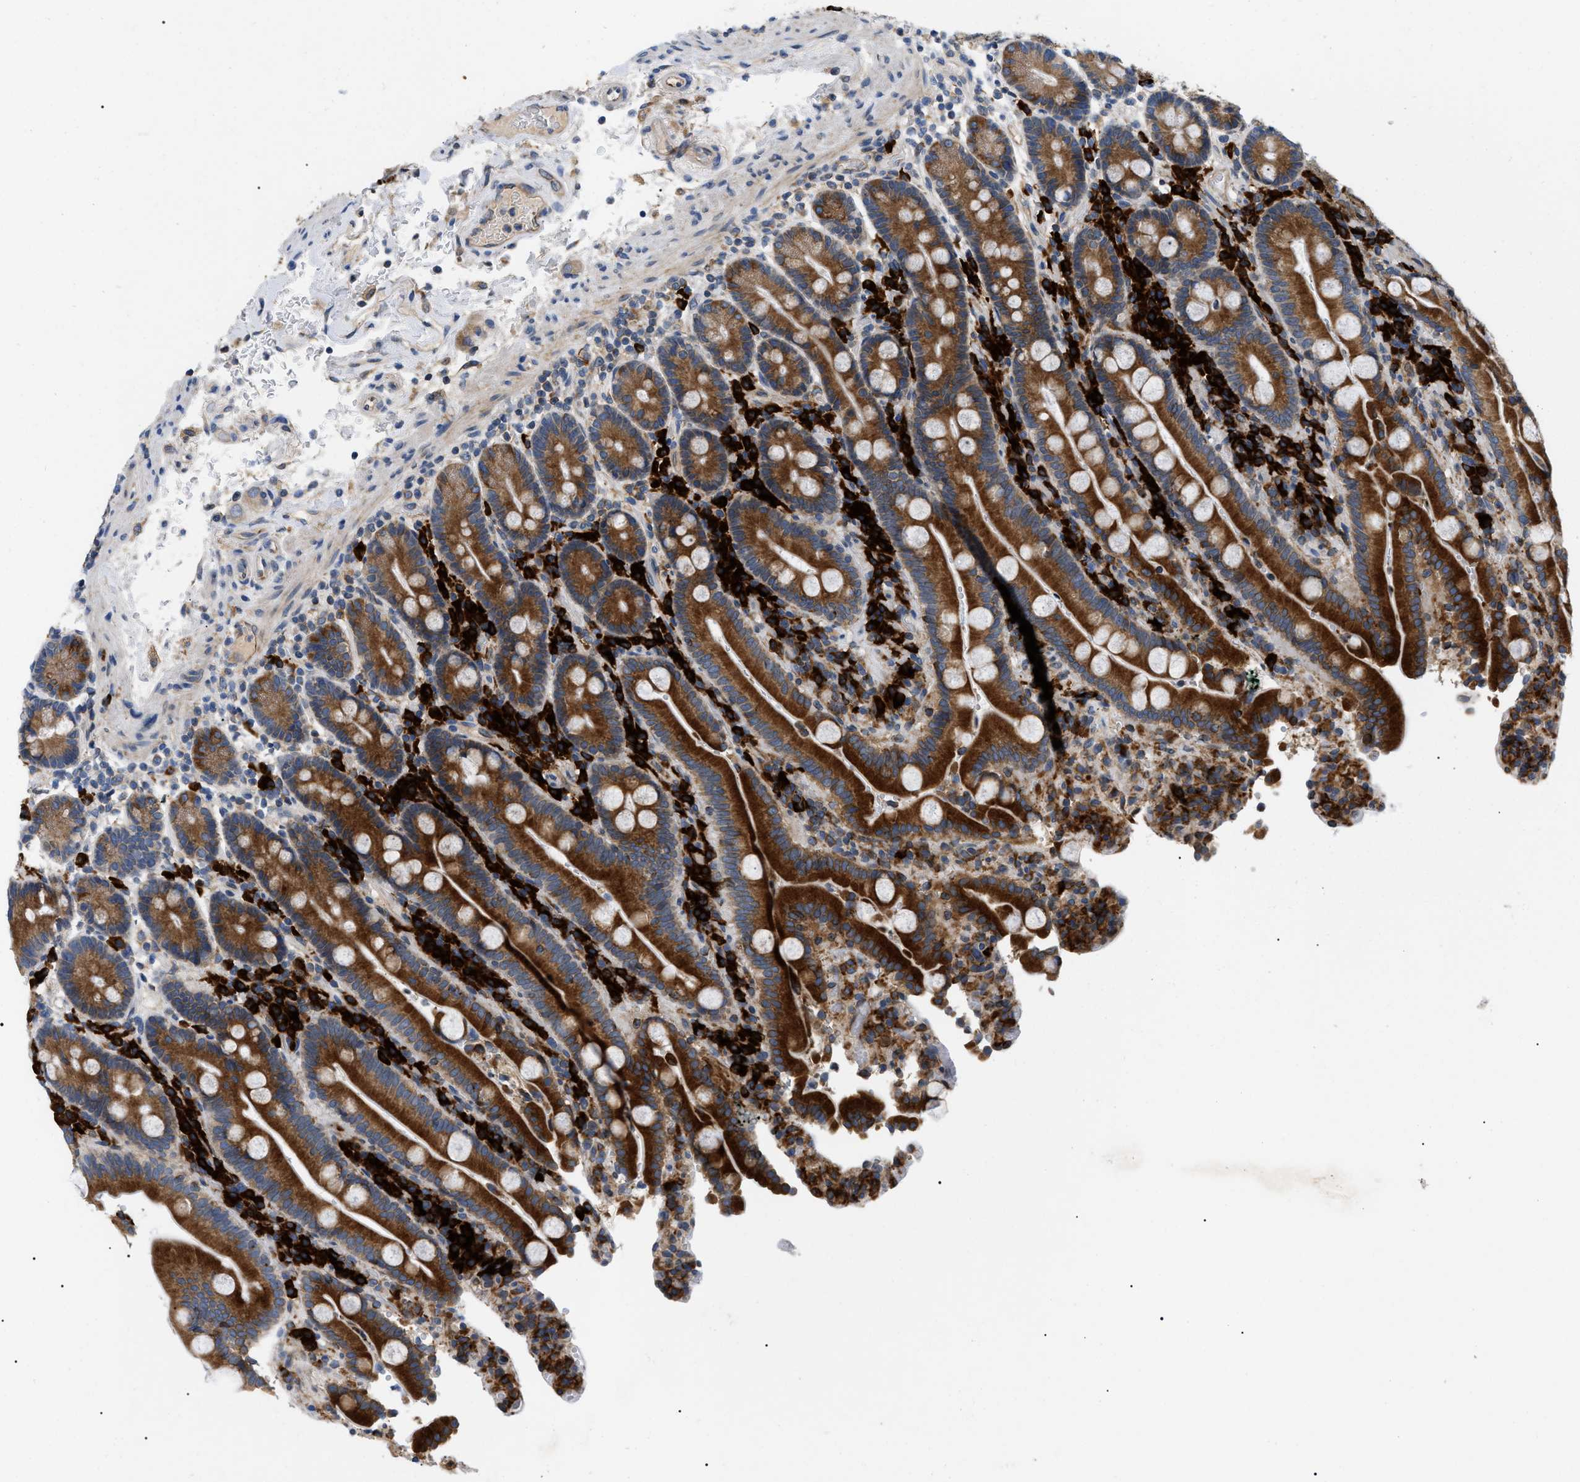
{"staining": {"intensity": "strong", "quantity": ">75%", "location": "cytoplasmic/membranous"}, "tissue": "duodenum", "cell_type": "Glandular cells", "image_type": "normal", "snomed": [{"axis": "morphology", "description": "Normal tissue, NOS"}, {"axis": "topography", "description": "Small intestine, NOS"}], "caption": "A photomicrograph of duodenum stained for a protein displays strong cytoplasmic/membranous brown staining in glandular cells. (Stains: DAB (3,3'-diaminobenzidine) in brown, nuclei in blue, Microscopy: brightfield microscopy at high magnification).", "gene": "DERL1", "patient": {"sex": "female", "age": 71}}